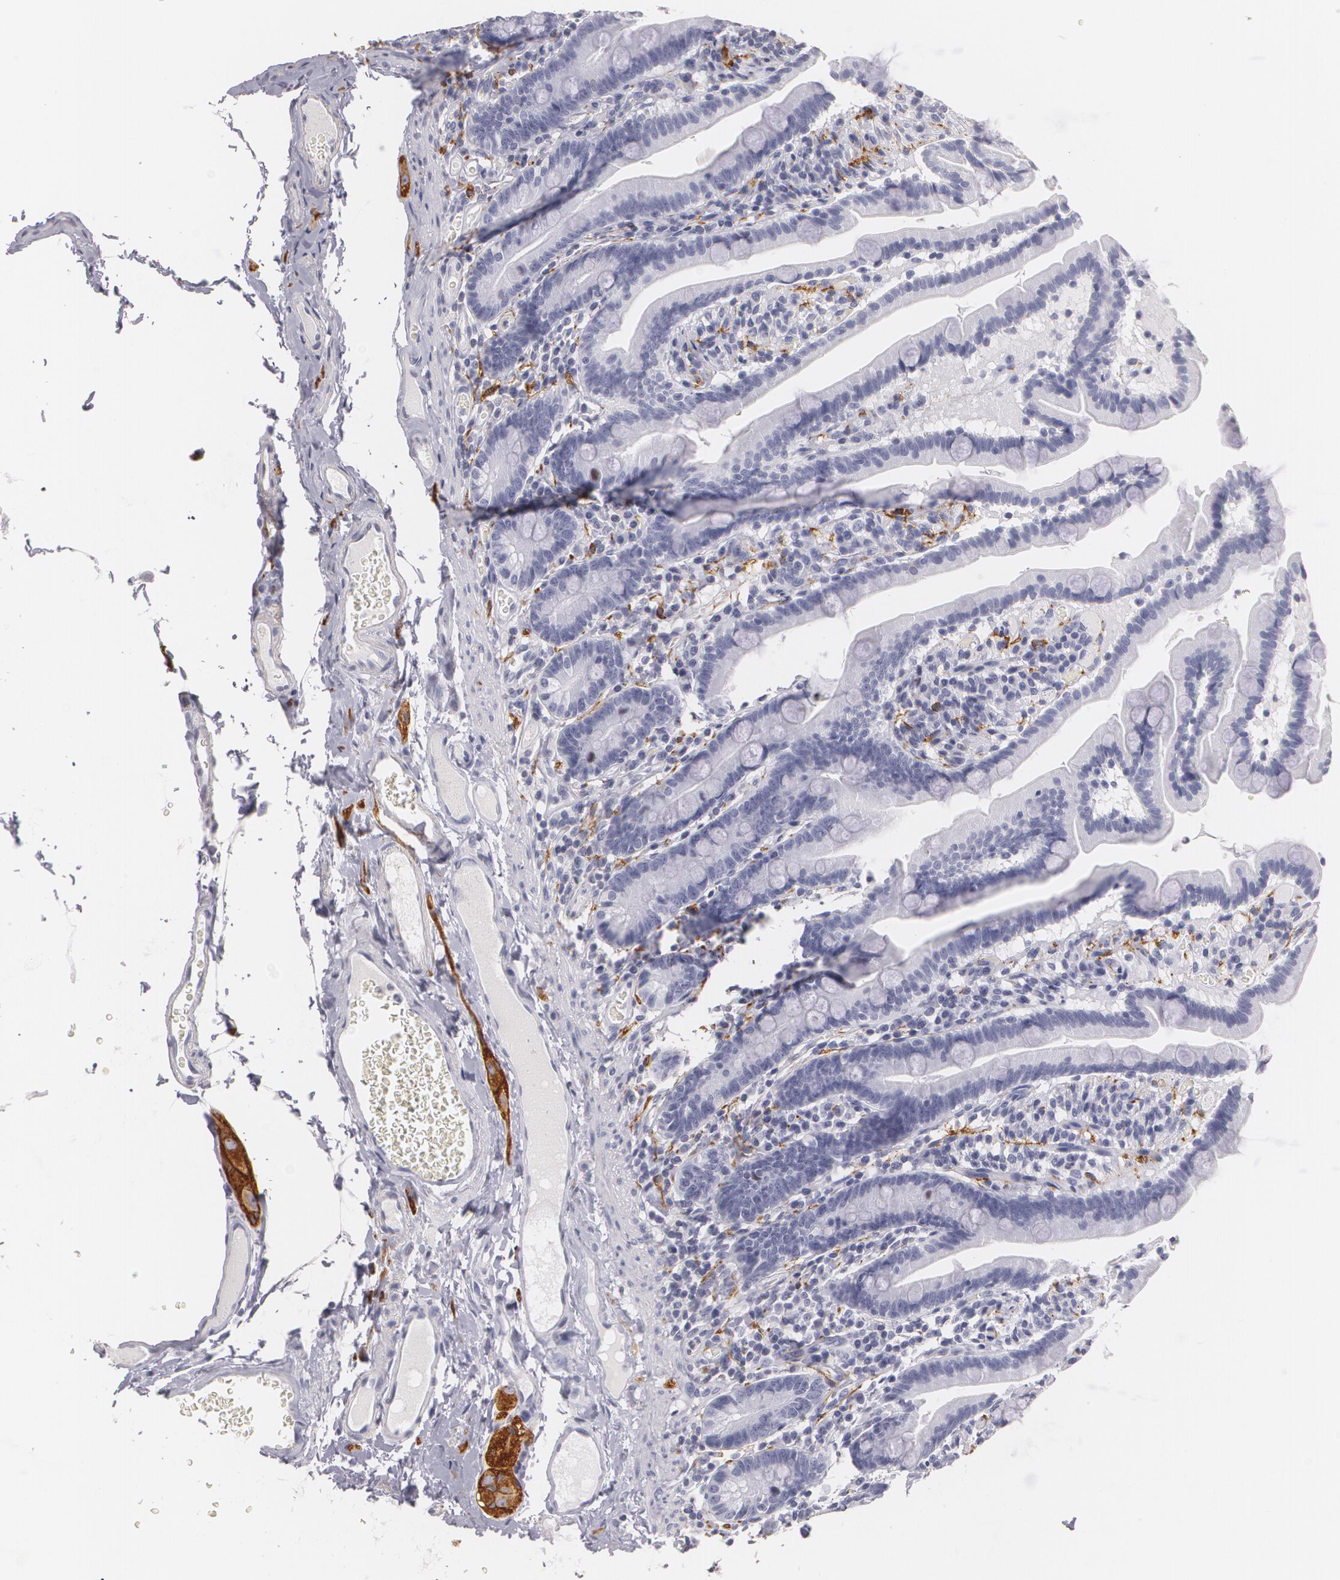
{"staining": {"intensity": "negative", "quantity": "none", "location": "none"}, "tissue": "duodenum", "cell_type": "Glandular cells", "image_type": "normal", "snomed": [{"axis": "morphology", "description": "Normal tissue, NOS"}, {"axis": "topography", "description": "Duodenum"}], "caption": "This is a histopathology image of IHC staining of benign duodenum, which shows no positivity in glandular cells.", "gene": "NGFR", "patient": {"sex": "female", "age": 75}}